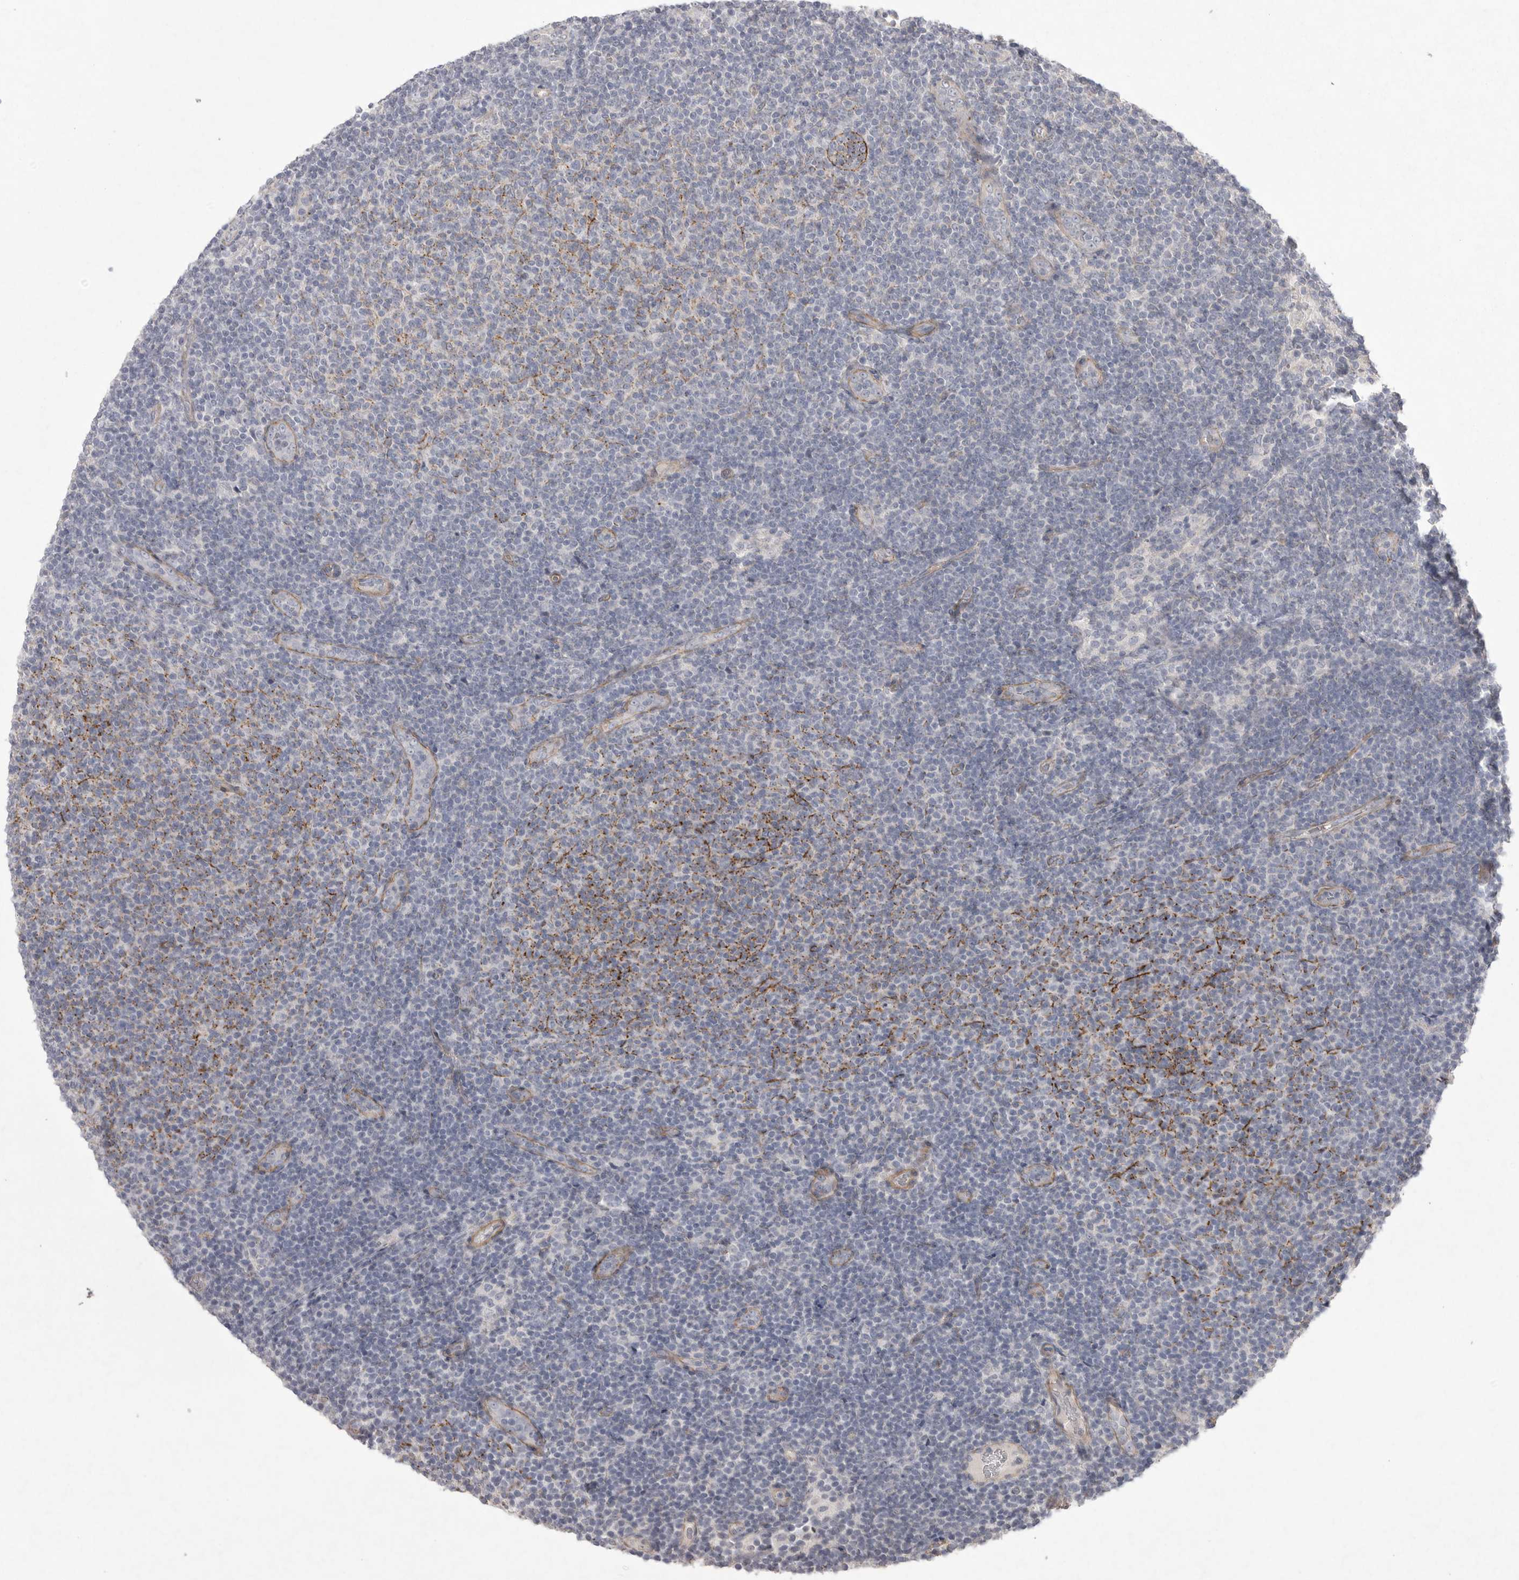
{"staining": {"intensity": "negative", "quantity": "none", "location": "none"}, "tissue": "lymphoma", "cell_type": "Tumor cells", "image_type": "cancer", "snomed": [{"axis": "morphology", "description": "Malignant lymphoma, non-Hodgkin's type, Low grade"}, {"axis": "topography", "description": "Lymph node"}], "caption": "IHC histopathology image of lymphoma stained for a protein (brown), which shows no positivity in tumor cells. (Stains: DAB immunohistochemistry with hematoxylin counter stain, Microscopy: brightfield microscopy at high magnification).", "gene": "VANGL2", "patient": {"sex": "male", "age": 66}}